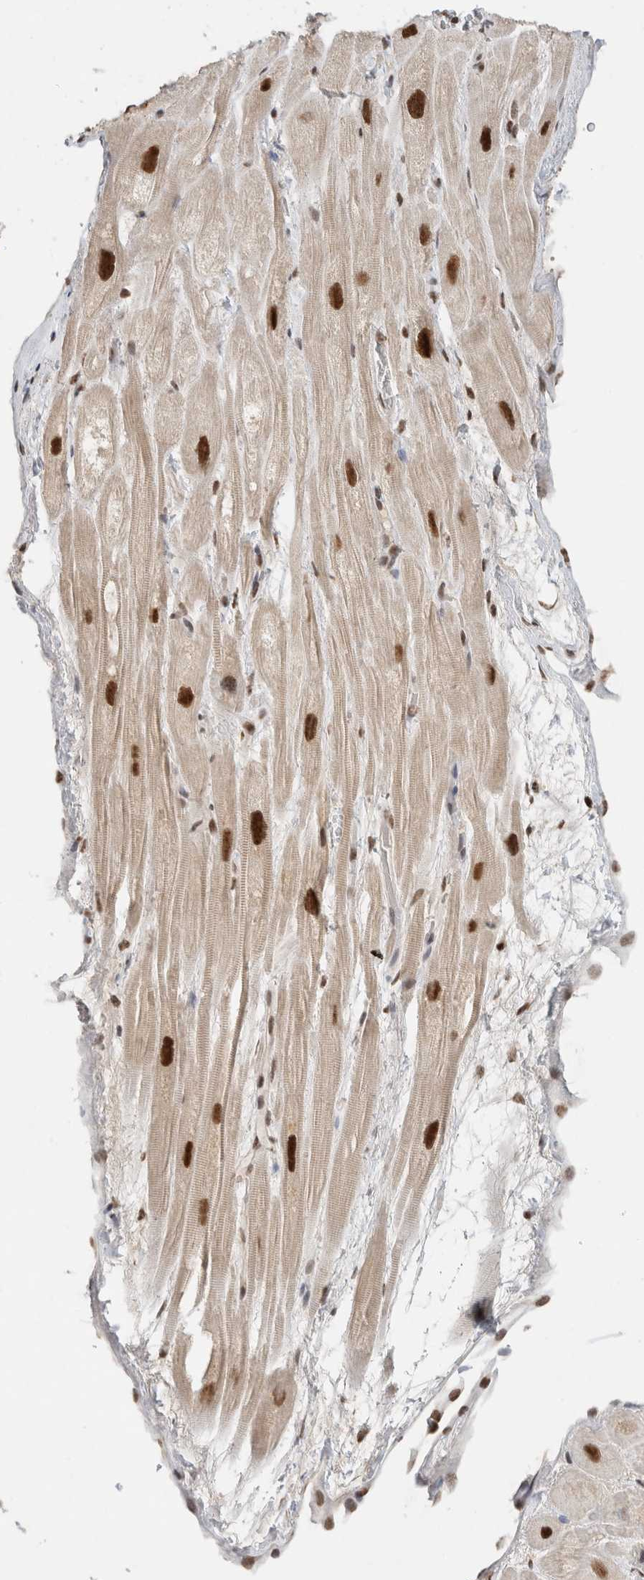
{"staining": {"intensity": "strong", "quantity": "25%-75%", "location": "nuclear"}, "tissue": "heart muscle", "cell_type": "Cardiomyocytes", "image_type": "normal", "snomed": [{"axis": "morphology", "description": "Normal tissue, NOS"}, {"axis": "topography", "description": "Heart"}], "caption": "Cardiomyocytes exhibit high levels of strong nuclear staining in about 25%-75% of cells in normal heart muscle. The protein of interest is shown in brown color, while the nuclei are stained blue.", "gene": "DDX42", "patient": {"sex": "male", "age": 49}}